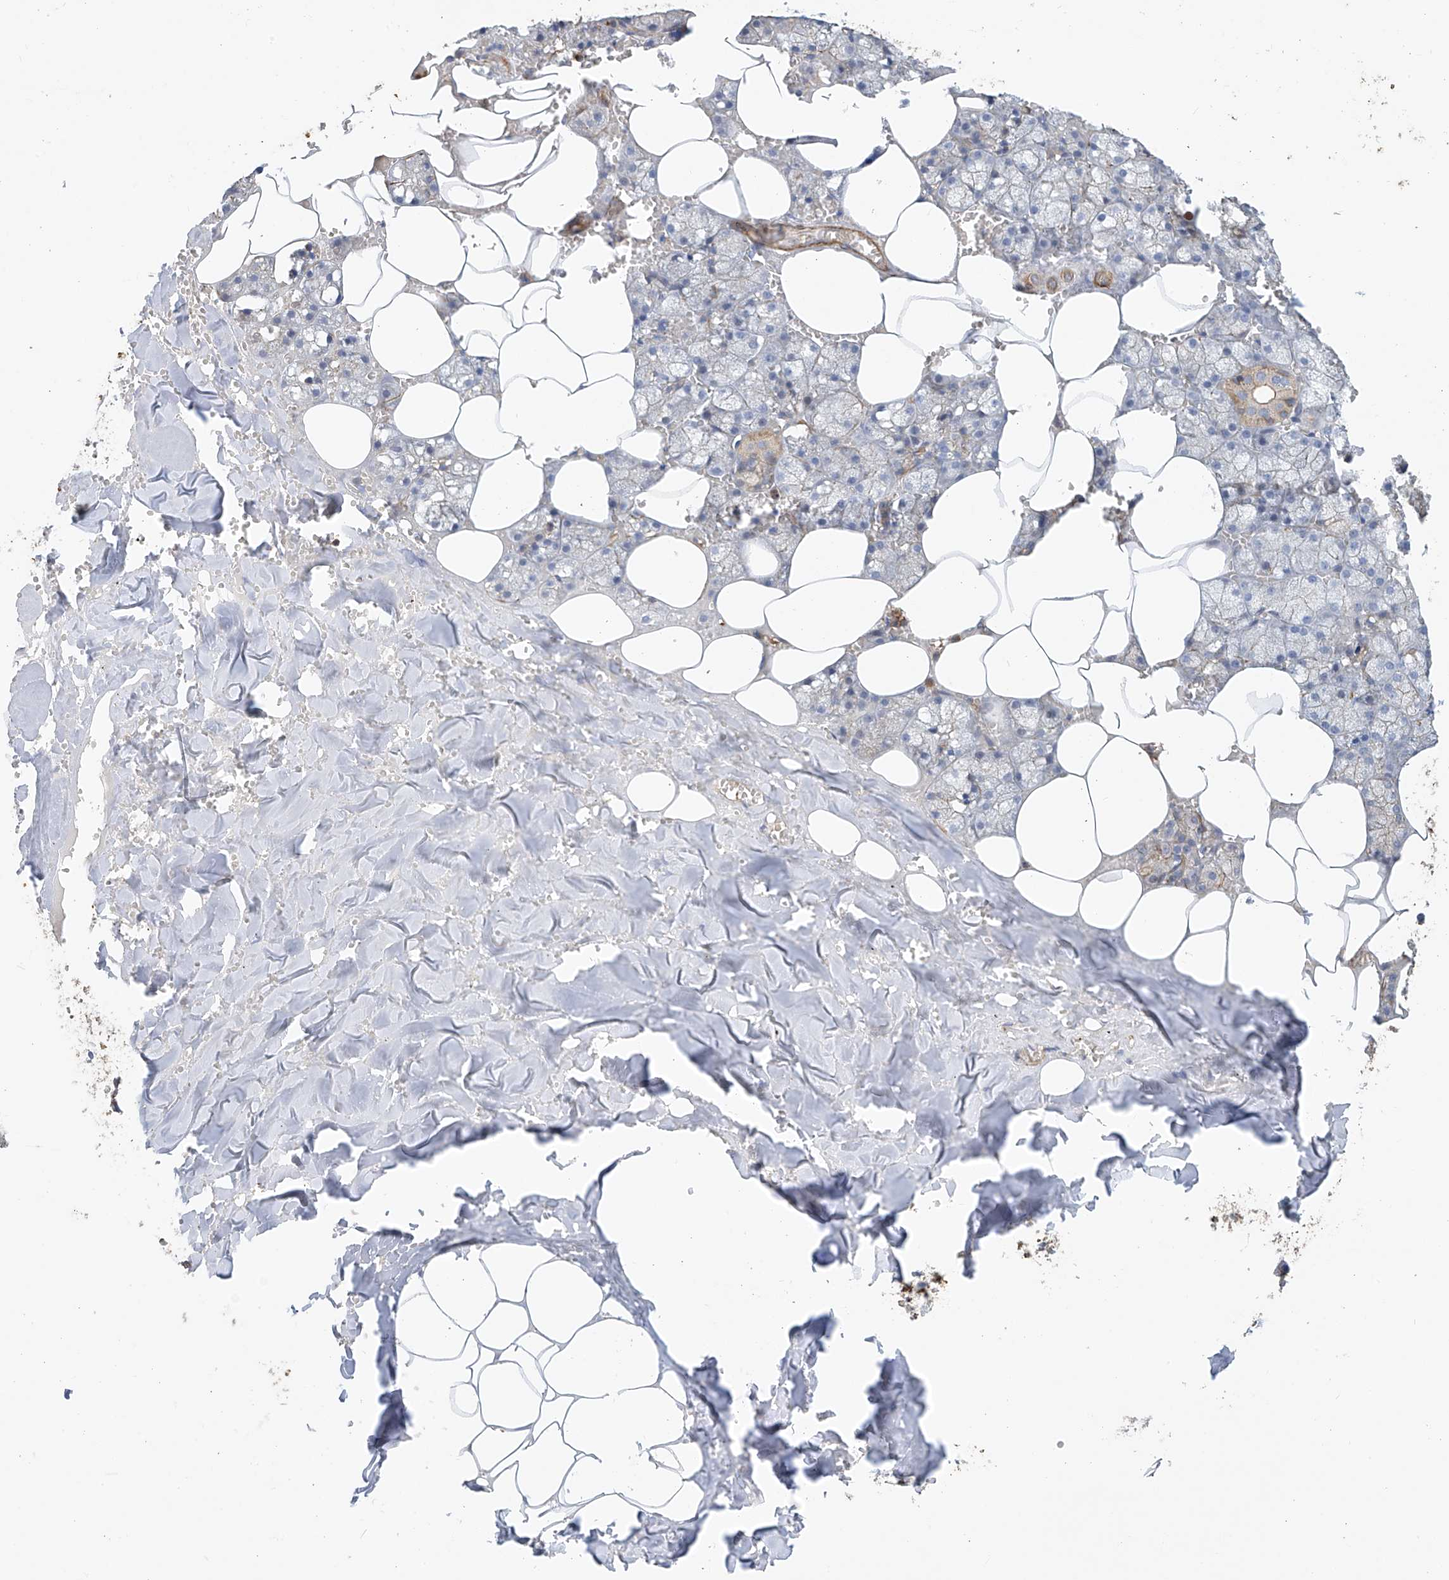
{"staining": {"intensity": "moderate", "quantity": "<25%", "location": "cytoplasmic/membranous"}, "tissue": "salivary gland", "cell_type": "Glandular cells", "image_type": "normal", "snomed": [{"axis": "morphology", "description": "Normal tissue, NOS"}, {"axis": "topography", "description": "Salivary gland"}], "caption": "An image showing moderate cytoplasmic/membranous staining in approximately <25% of glandular cells in normal salivary gland, as visualized by brown immunohistochemical staining.", "gene": "SLC43A3", "patient": {"sex": "male", "age": 62}}